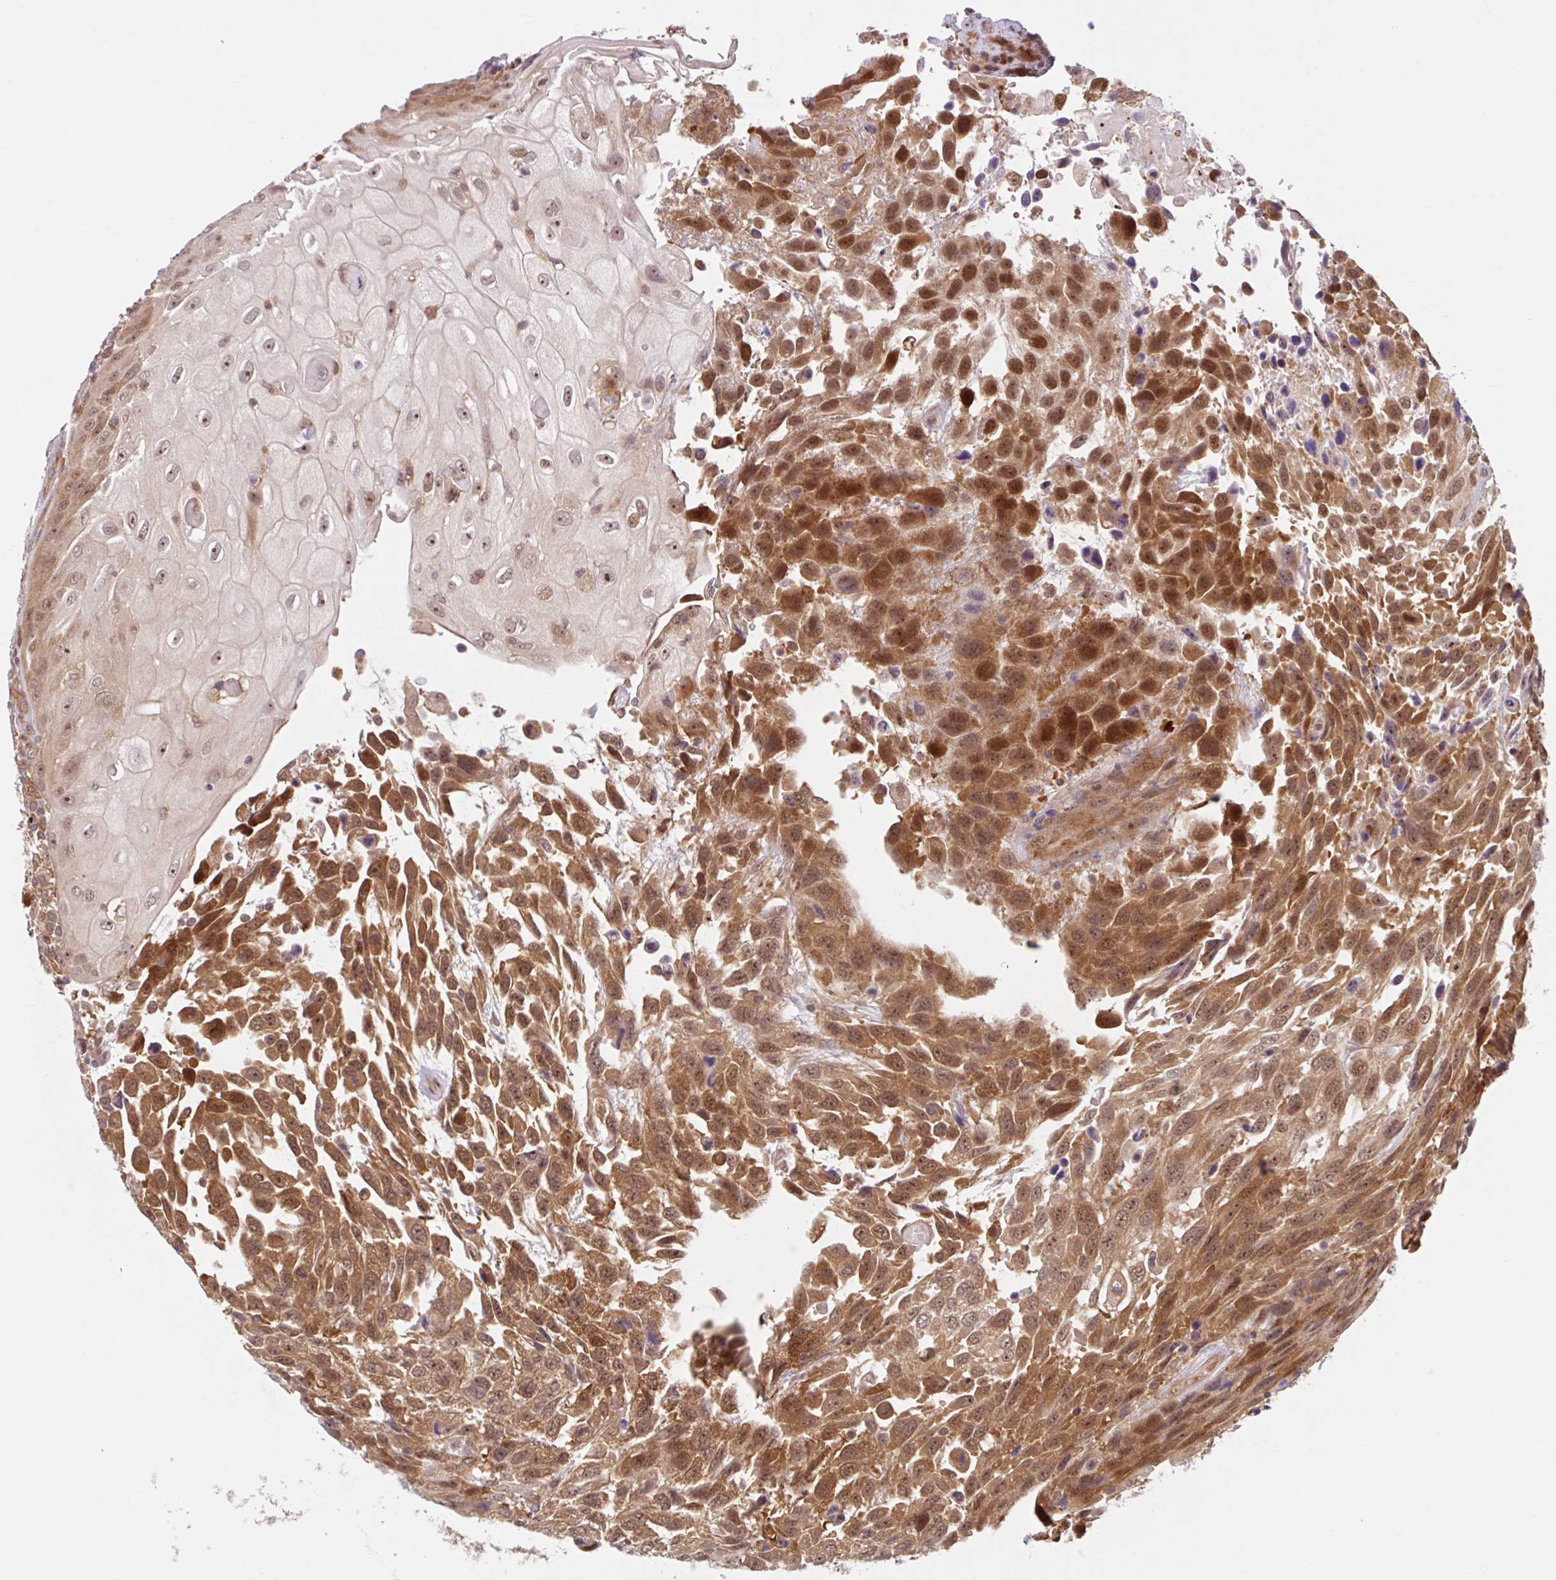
{"staining": {"intensity": "strong", "quantity": ">75%", "location": "cytoplasmic/membranous,nuclear"}, "tissue": "urothelial cancer", "cell_type": "Tumor cells", "image_type": "cancer", "snomed": [{"axis": "morphology", "description": "Urothelial carcinoma, High grade"}, {"axis": "topography", "description": "Urinary bladder"}], "caption": "High-grade urothelial carcinoma stained with immunohistochemistry (IHC) shows strong cytoplasmic/membranous and nuclear staining in approximately >75% of tumor cells.", "gene": "HMBS", "patient": {"sex": "female", "age": 70}}